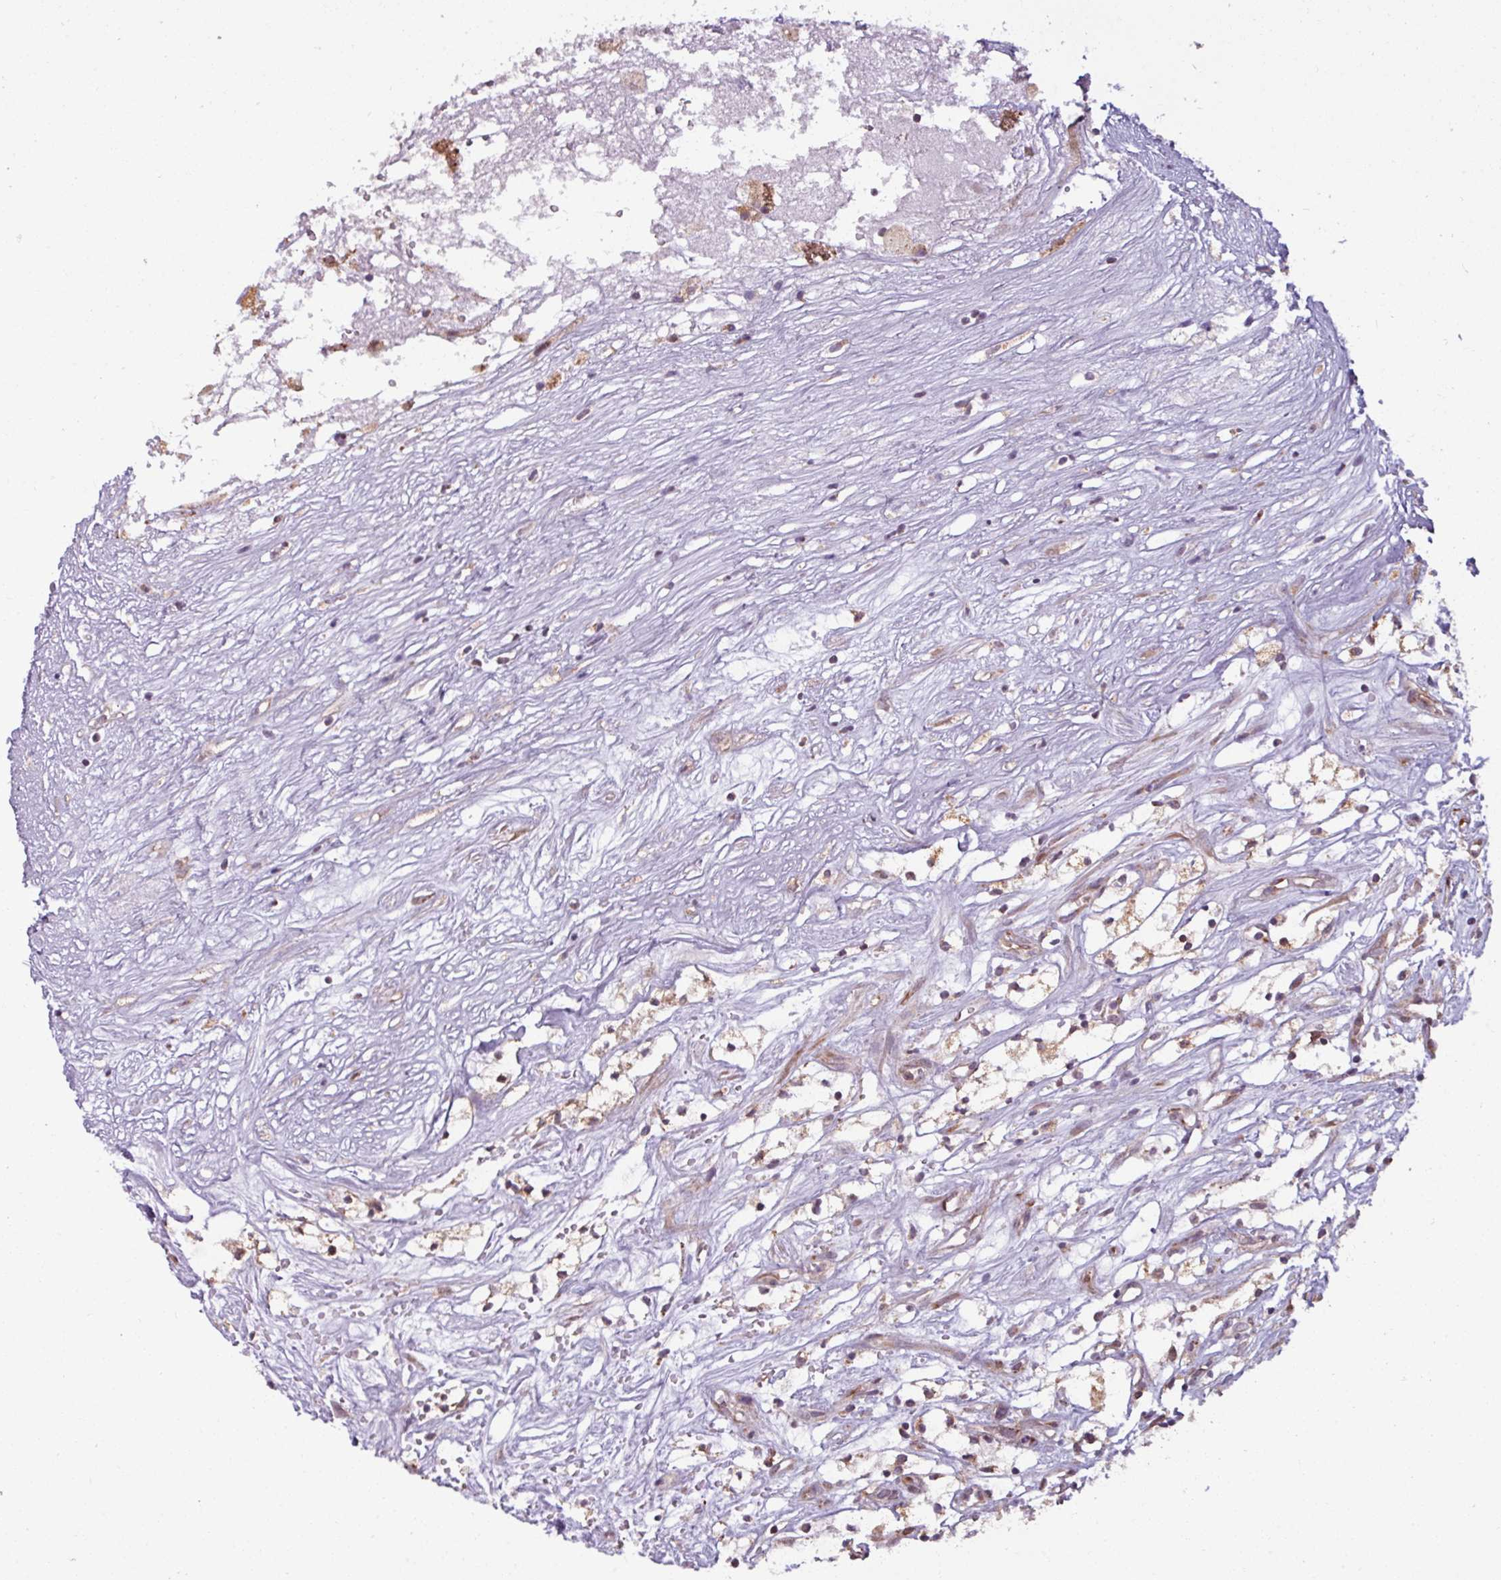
{"staining": {"intensity": "weak", "quantity": "25%-75%", "location": "cytoplasmic/membranous"}, "tissue": "renal cancer", "cell_type": "Tumor cells", "image_type": "cancer", "snomed": [{"axis": "morphology", "description": "Adenocarcinoma, NOS"}, {"axis": "topography", "description": "Kidney"}], "caption": "A low amount of weak cytoplasmic/membranous positivity is present in about 25%-75% of tumor cells in renal adenocarcinoma tissue. Nuclei are stained in blue.", "gene": "MAGT1", "patient": {"sex": "male", "age": 59}}